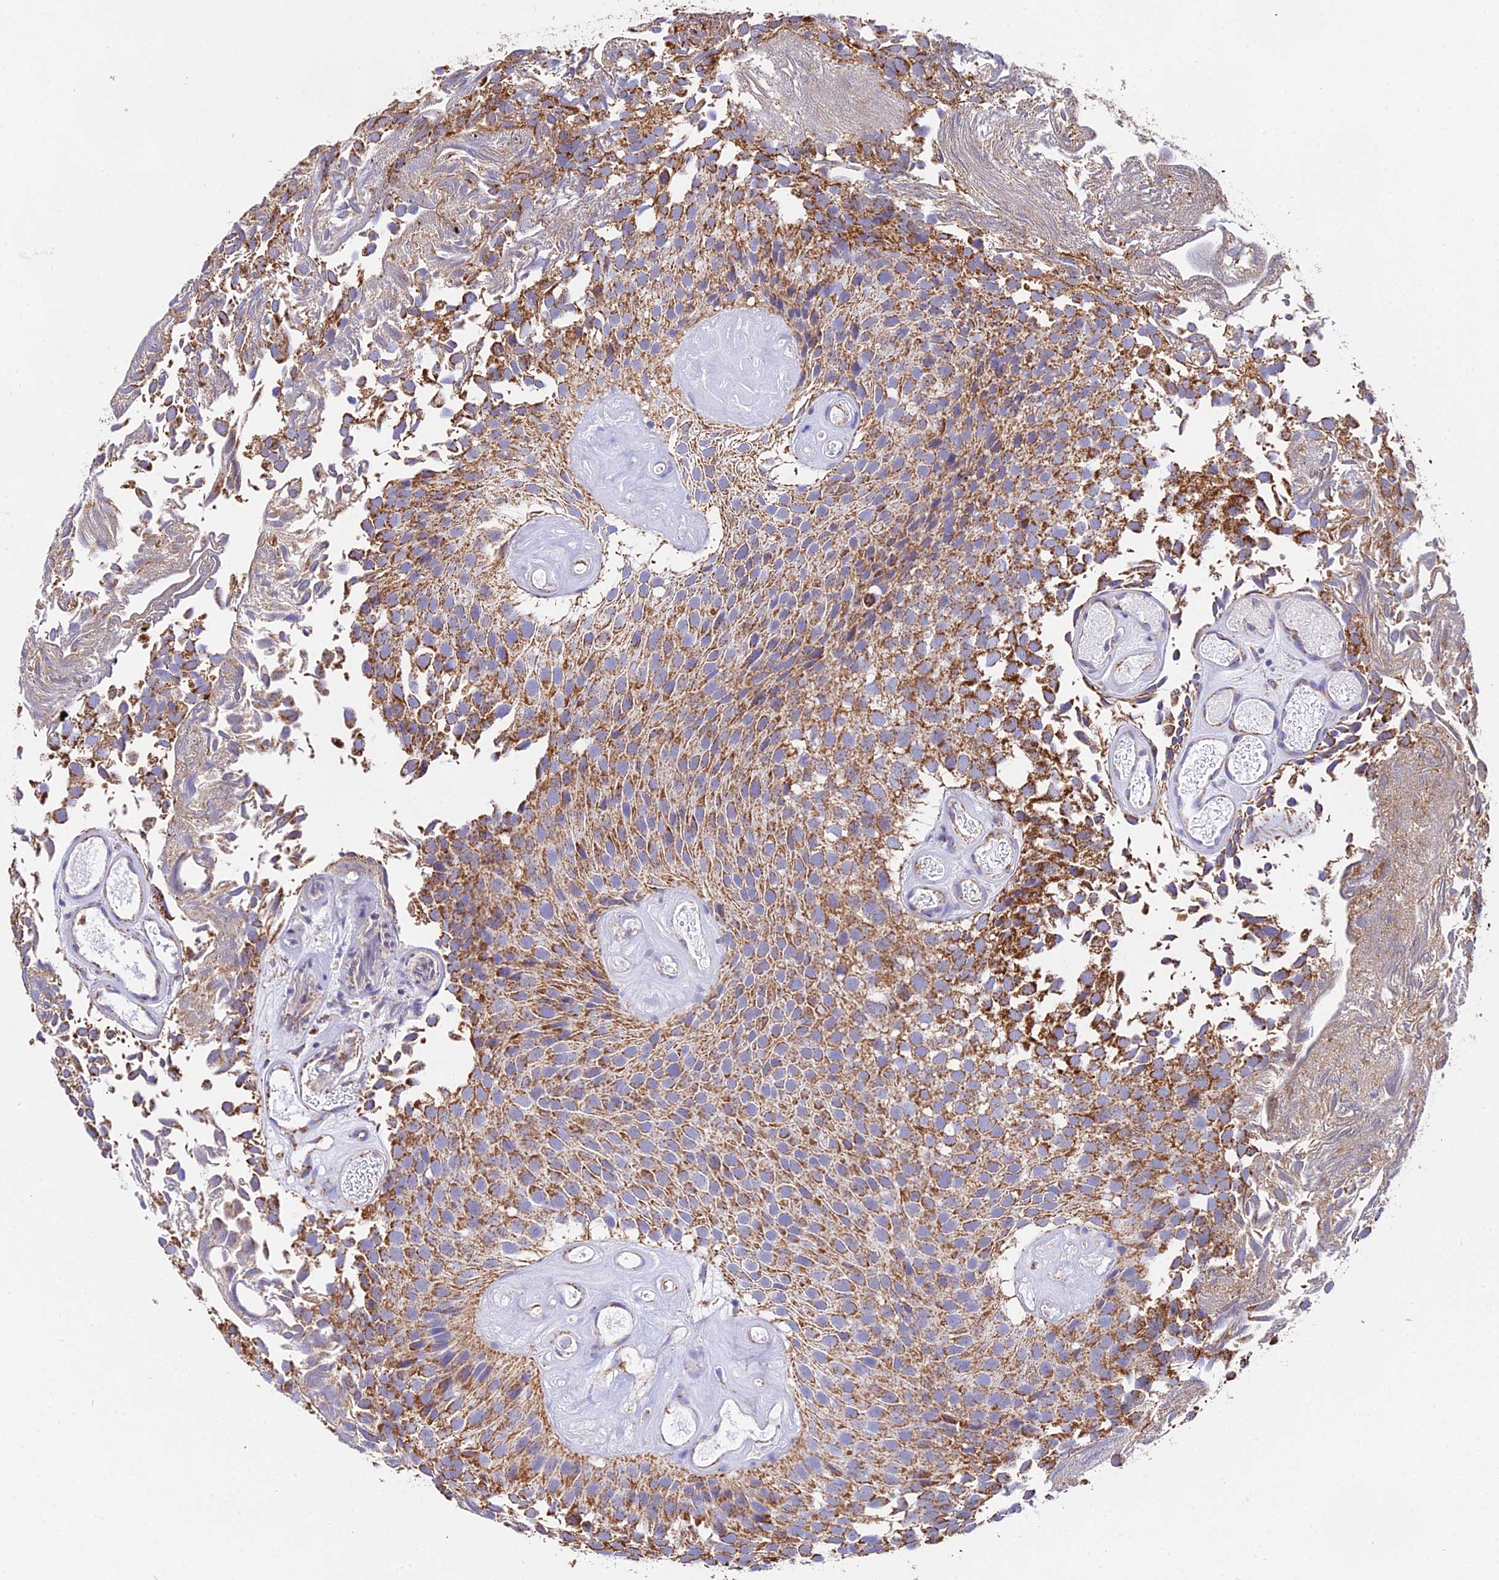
{"staining": {"intensity": "moderate", "quantity": ">75%", "location": "cytoplasmic/membranous"}, "tissue": "urothelial cancer", "cell_type": "Tumor cells", "image_type": "cancer", "snomed": [{"axis": "morphology", "description": "Urothelial carcinoma, Low grade"}, {"axis": "topography", "description": "Urinary bladder"}], "caption": "Urothelial cancer stained for a protein displays moderate cytoplasmic/membranous positivity in tumor cells.", "gene": "ATP5PD", "patient": {"sex": "male", "age": 89}}